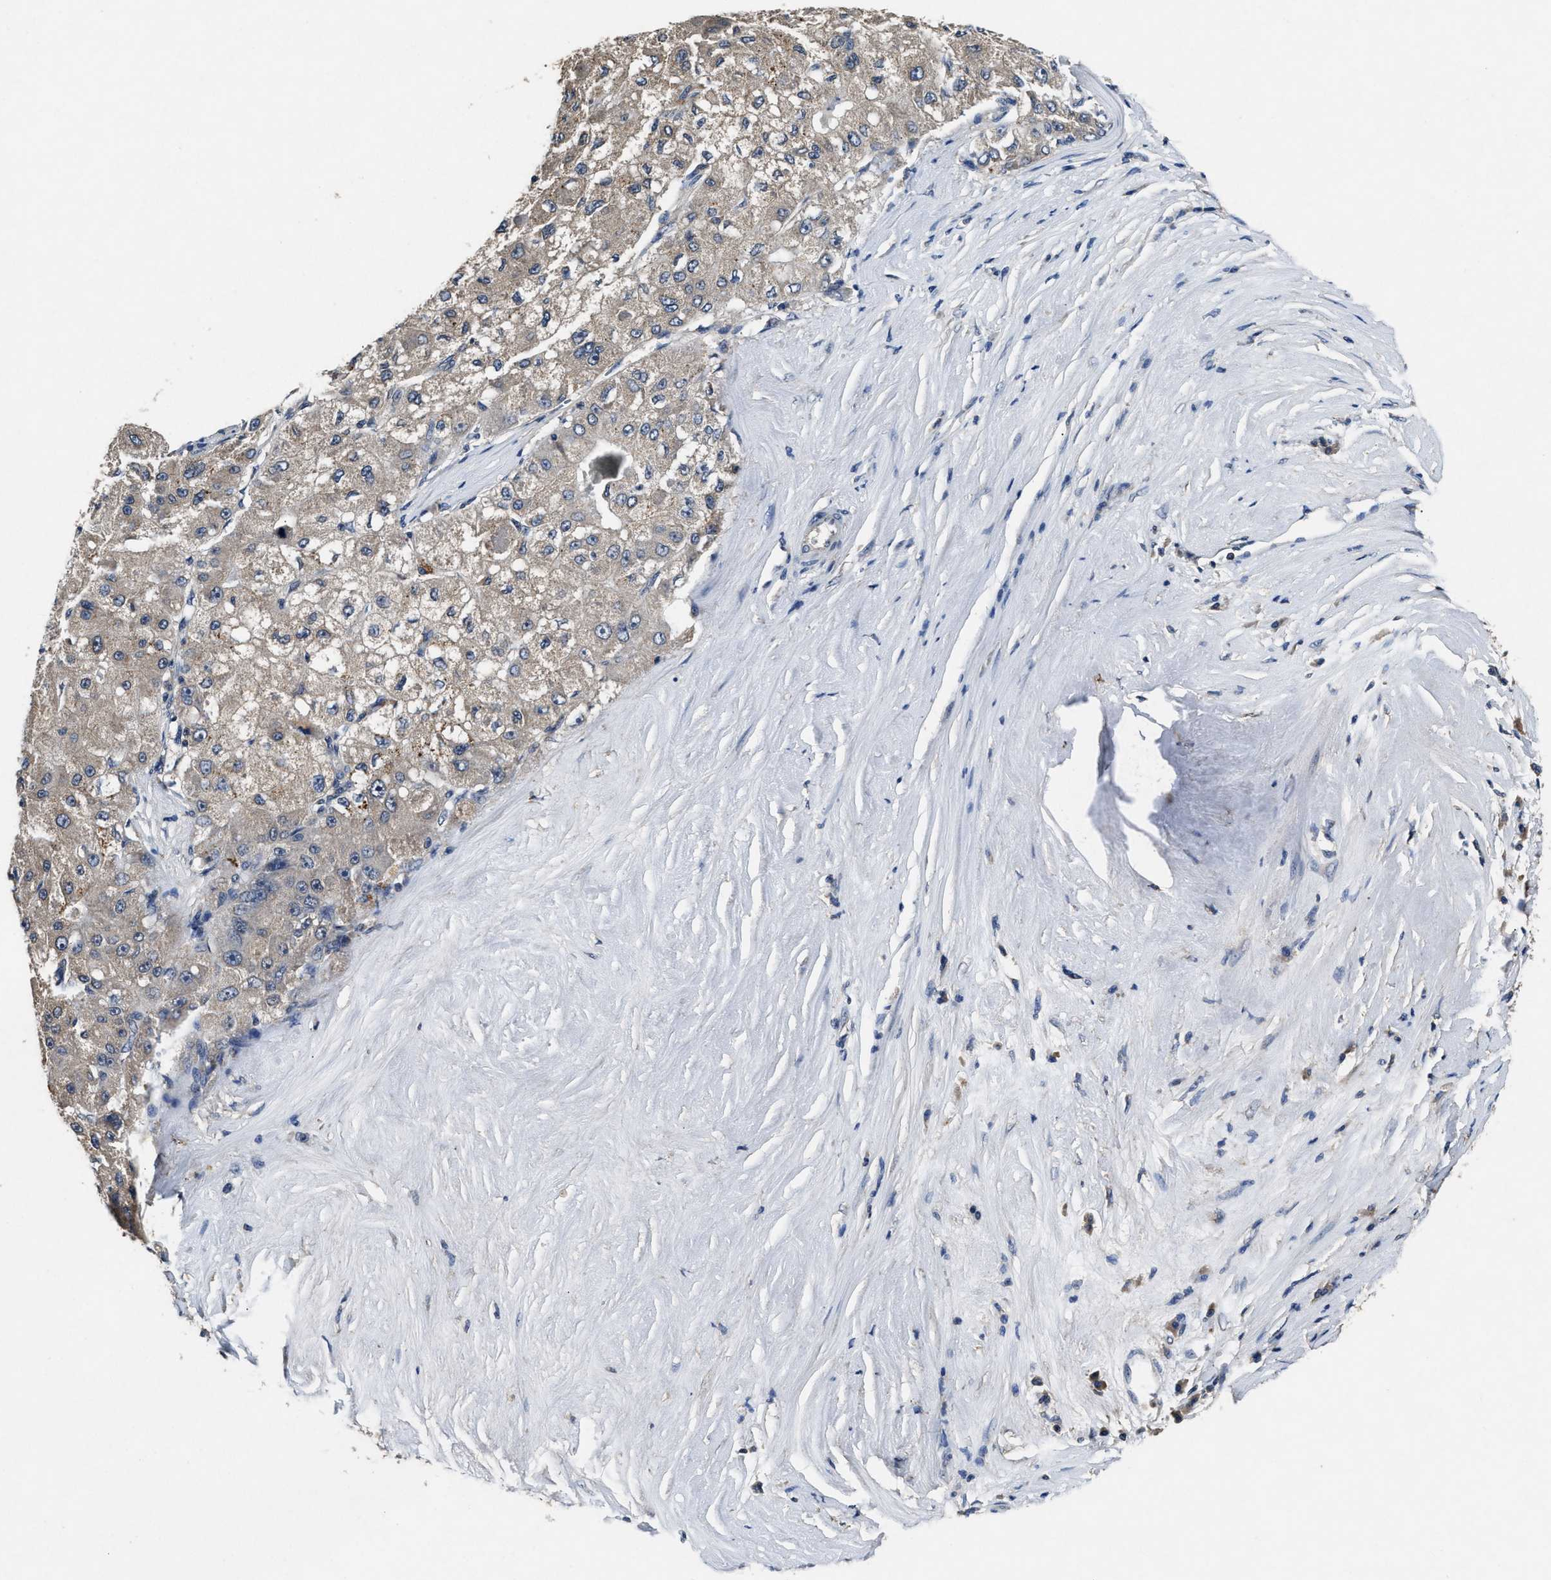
{"staining": {"intensity": "weak", "quantity": "25%-75%", "location": "cytoplasmic/membranous"}, "tissue": "liver cancer", "cell_type": "Tumor cells", "image_type": "cancer", "snomed": [{"axis": "morphology", "description": "Carcinoma, Hepatocellular, NOS"}, {"axis": "topography", "description": "Liver"}], "caption": "Protein analysis of liver hepatocellular carcinoma tissue exhibits weak cytoplasmic/membranous positivity in about 25%-75% of tumor cells. (brown staining indicates protein expression, while blue staining denotes nuclei).", "gene": "PDAP1", "patient": {"sex": "male", "age": 80}}